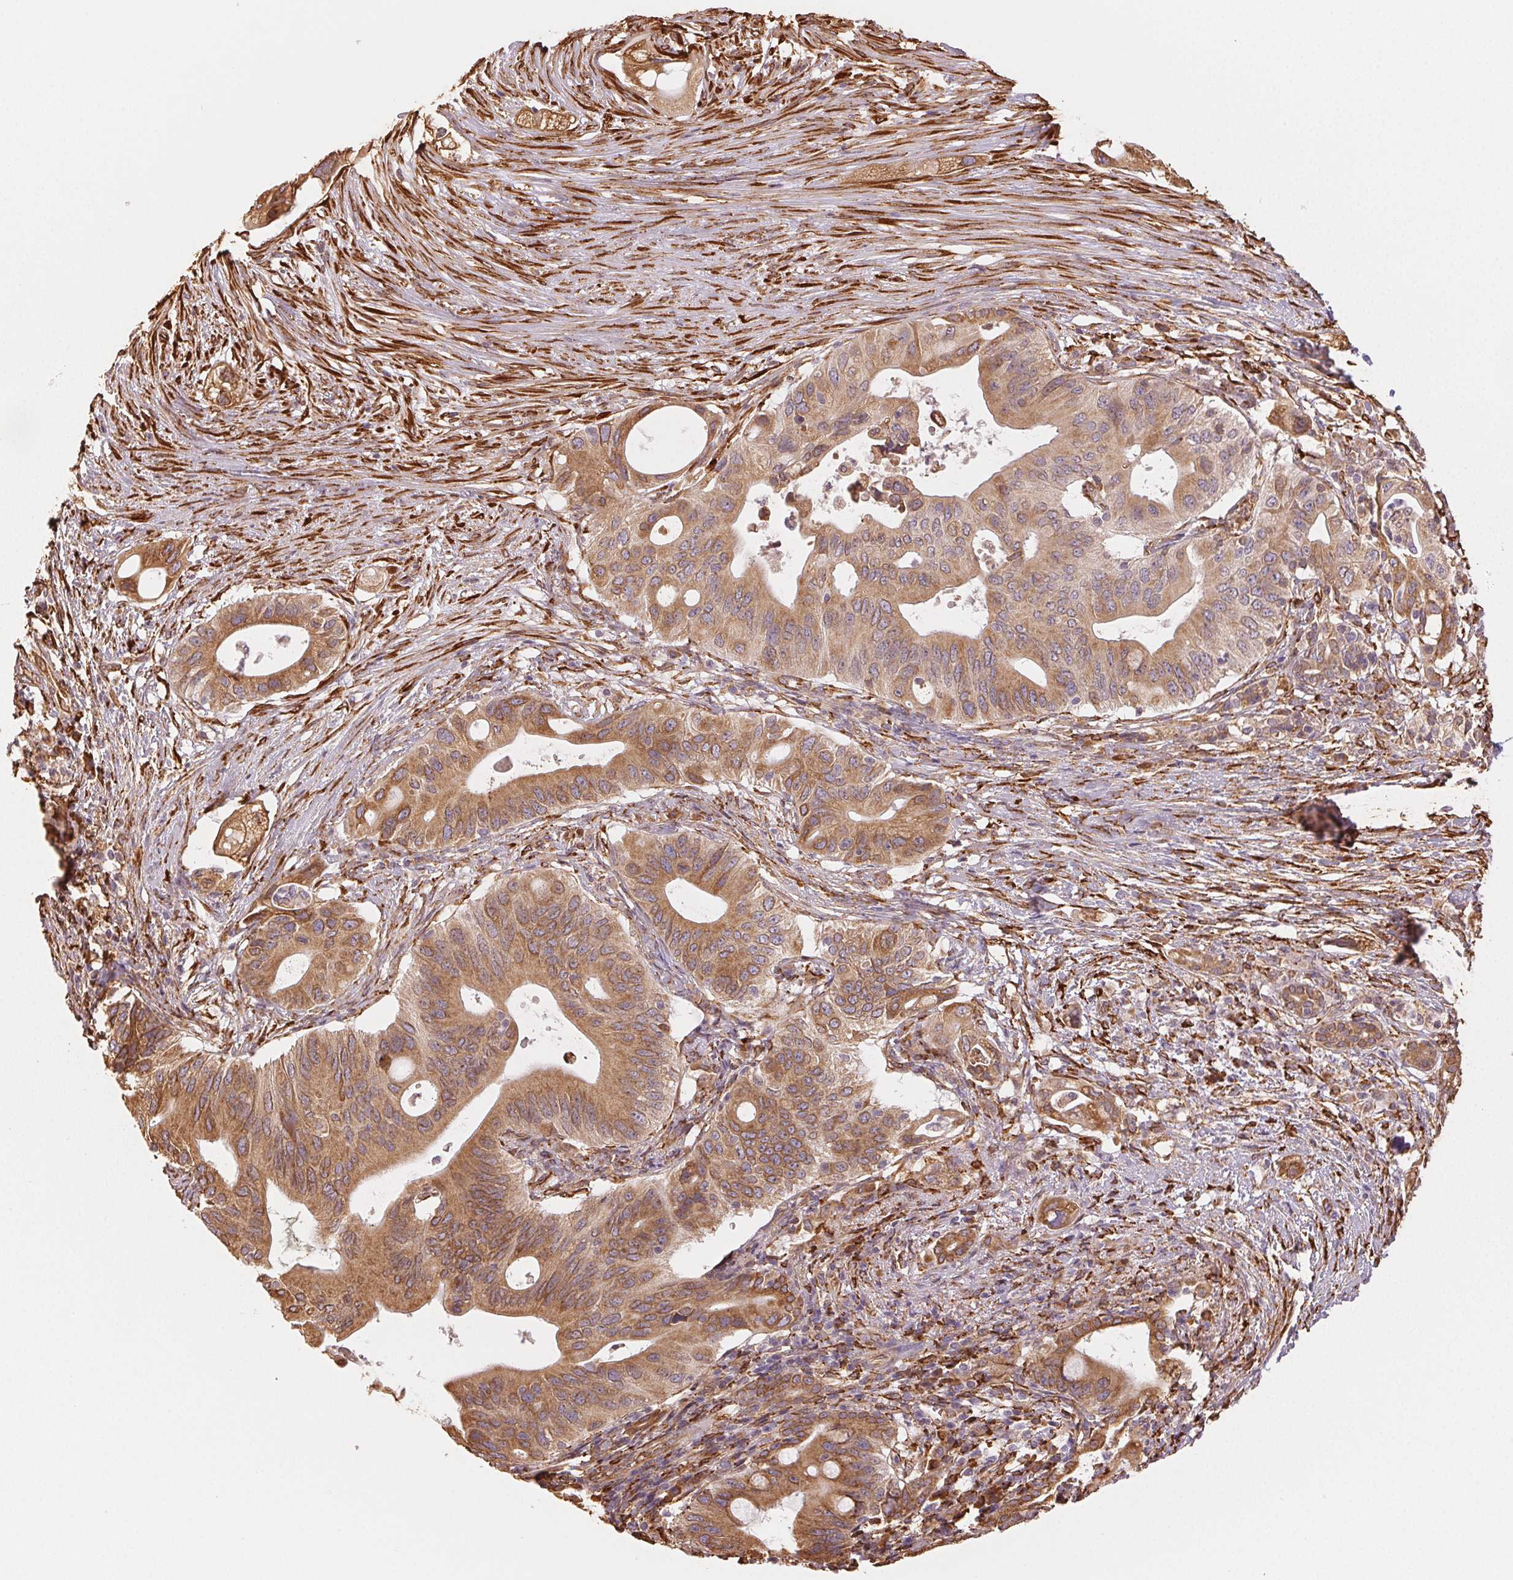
{"staining": {"intensity": "moderate", "quantity": ">75%", "location": "cytoplasmic/membranous"}, "tissue": "pancreatic cancer", "cell_type": "Tumor cells", "image_type": "cancer", "snomed": [{"axis": "morphology", "description": "Adenocarcinoma, NOS"}, {"axis": "topography", "description": "Pancreas"}], "caption": "Pancreatic cancer (adenocarcinoma) was stained to show a protein in brown. There is medium levels of moderate cytoplasmic/membranous staining in approximately >75% of tumor cells. The protein is stained brown, and the nuclei are stained in blue (DAB (3,3'-diaminobenzidine) IHC with brightfield microscopy, high magnification).", "gene": "RCN3", "patient": {"sex": "female", "age": 72}}